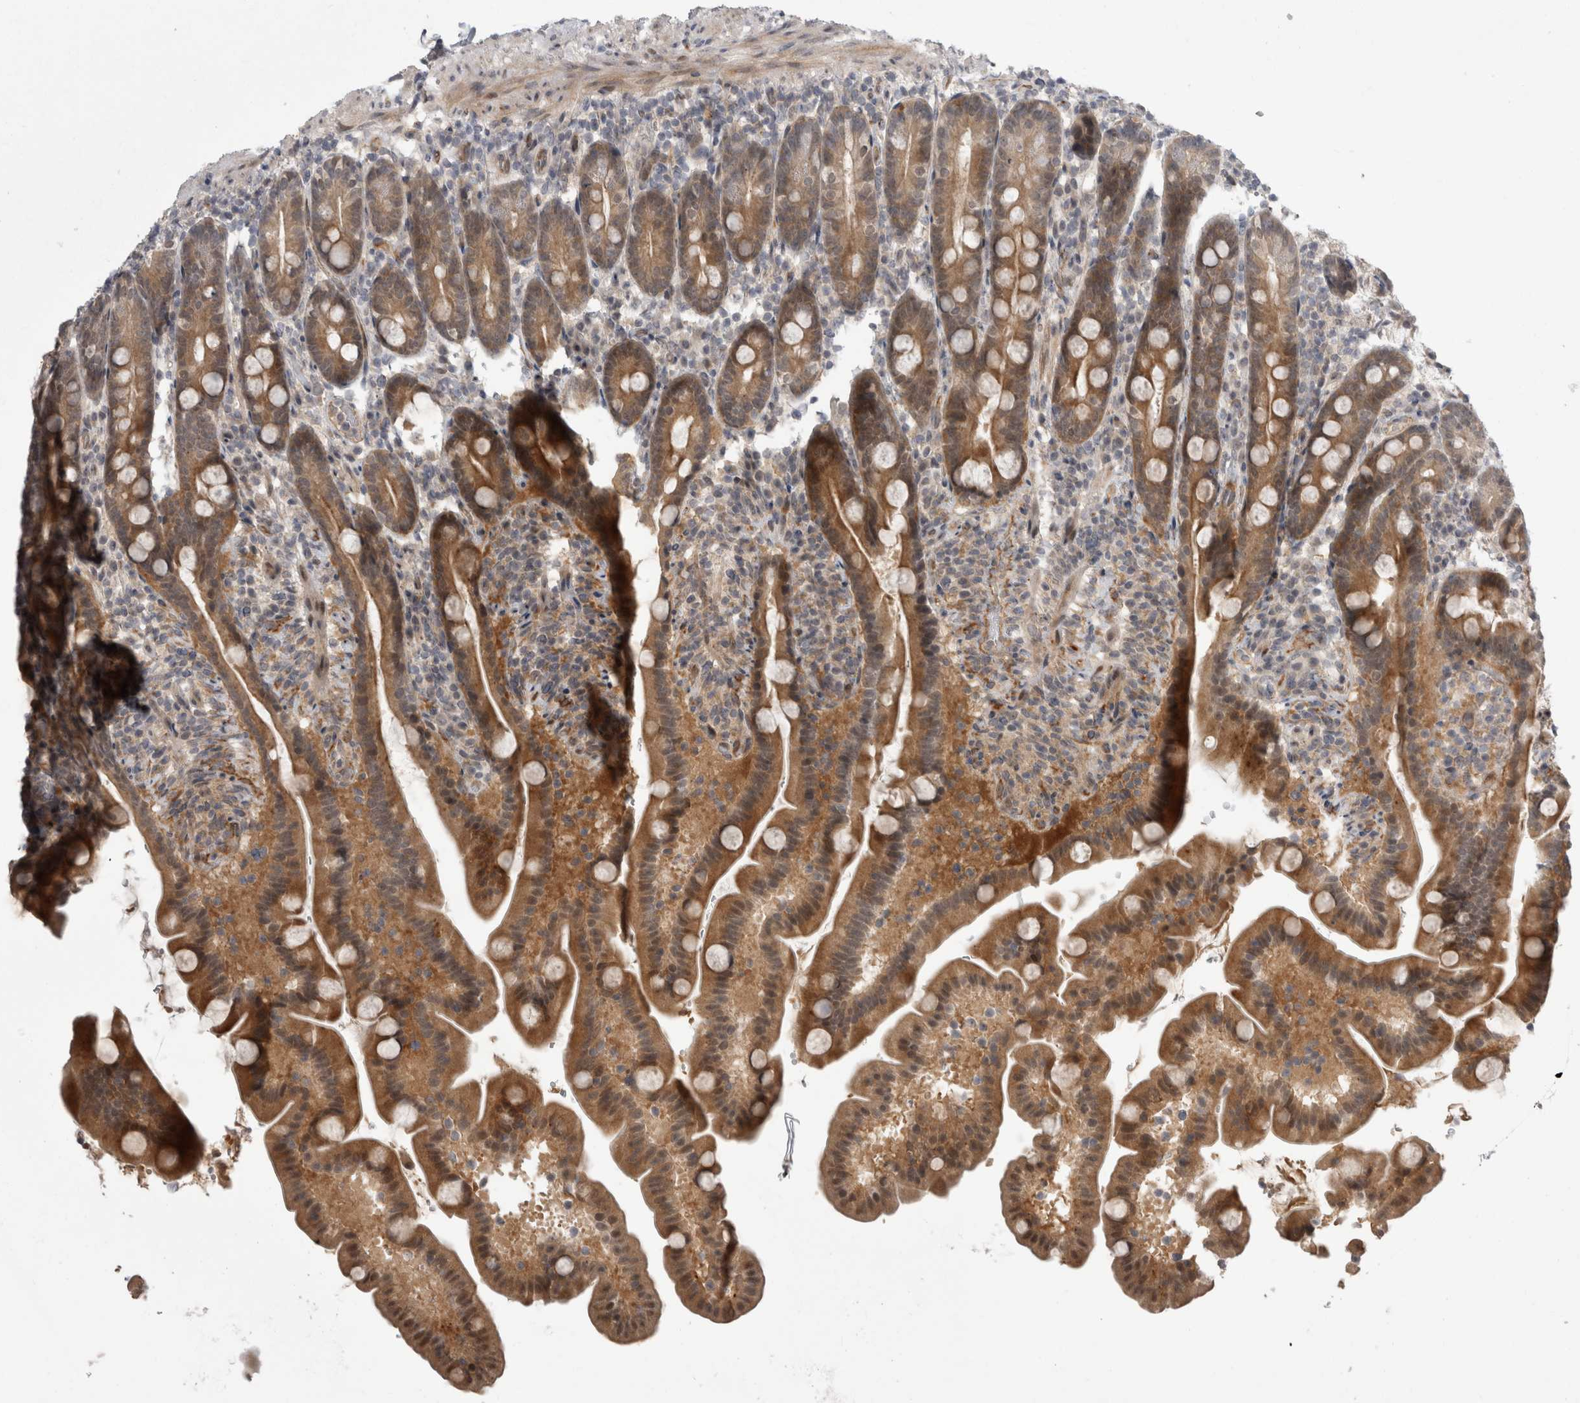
{"staining": {"intensity": "moderate", "quantity": ">75%", "location": "cytoplasmic/membranous"}, "tissue": "duodenum", "cell_type": "Glandular cells", "image_type": "normal", "snomed": [{"axis": "morphology", "description": "Normal tissue, NOS"}, {"axis": "topography", "description": "Duodenum"}], "caption": "Duodenum stained for a protein (brown) reveals moderate cytoplasmic/membranous positive positivity in approximately >75% of glandular cells.", "gene": "MTBP", "patient": {"sex": "male", "age": 54}}